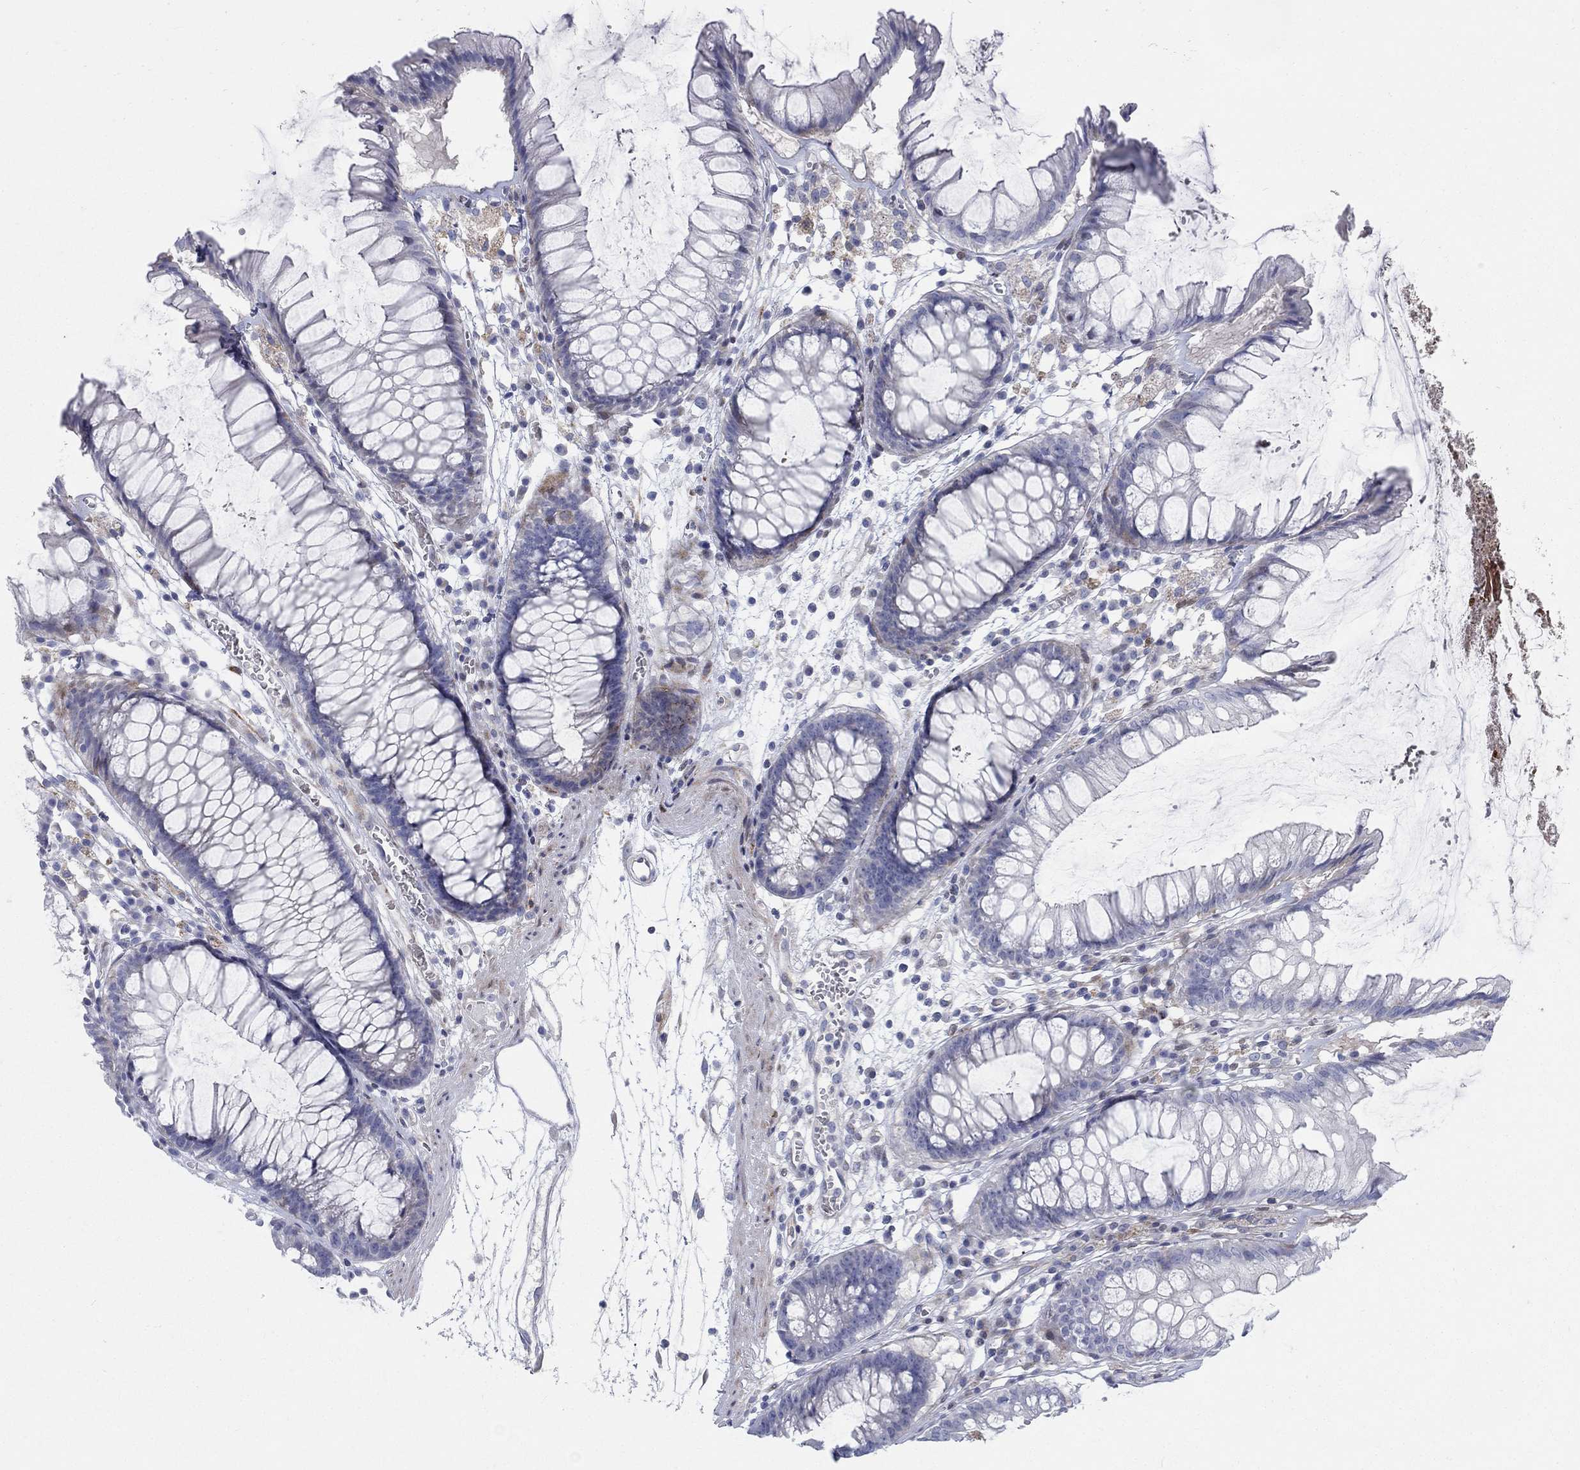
{"staining": {"intensity": "negative", "quantity": "none", "location": "none"}, "tissue": "colon", "cell_type": "Endothelial cells", "image_type": "normal", "snomed": [{"axis": "morphology", "description": "Normal tissue, NOS"}, {"axis": "morphology", "description": "Adenocarcinoma, NOS"}, {"axis": "topography", "description": "Colon"}], "caption": "Immunohistochemistry of unremarkable human colon exhibits no staining in endothelial cells.", "gene": "ARHGAP36", "patient": {"sex": "male", "age": 65}}